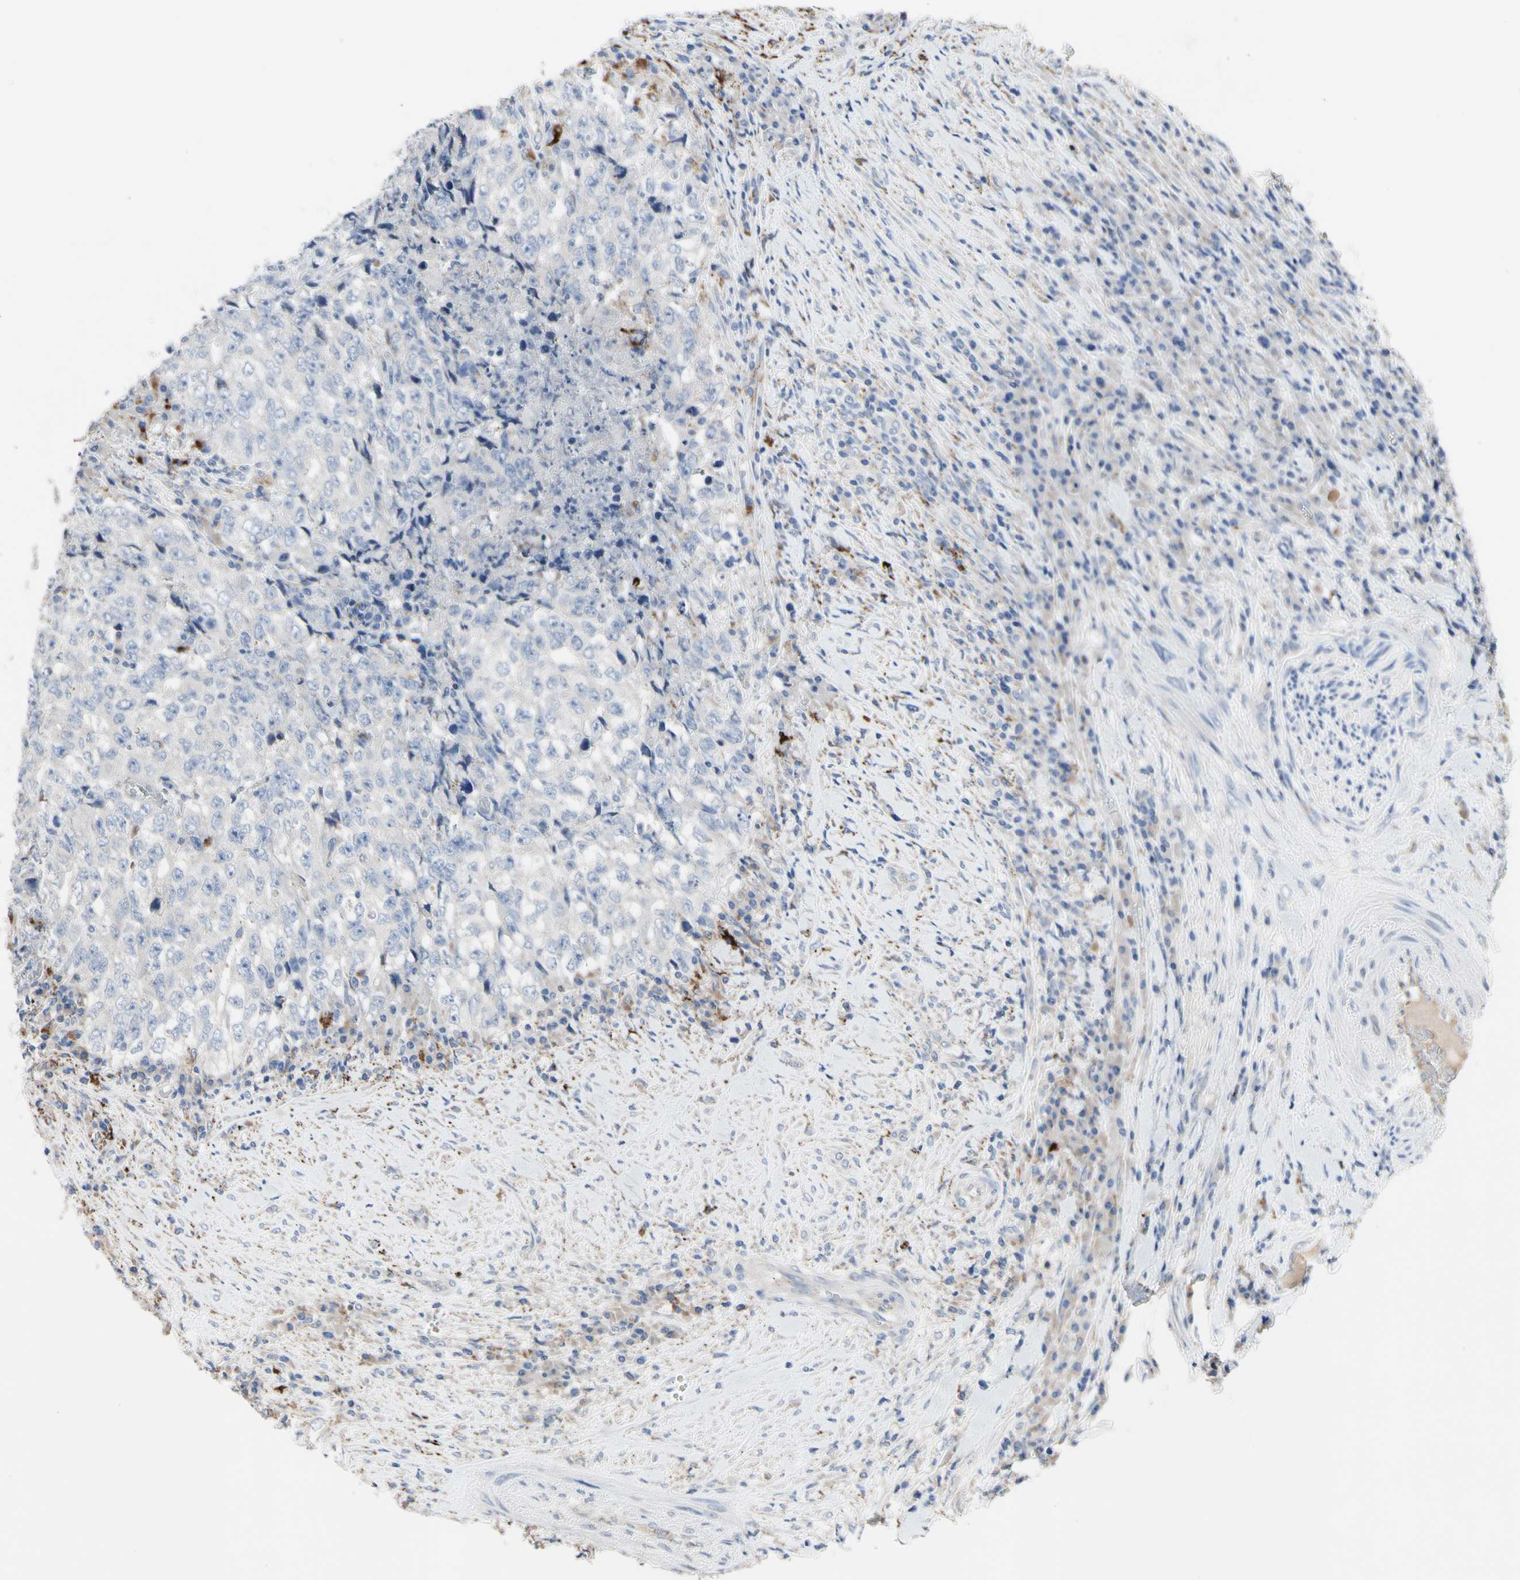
{"staining": {"intensity": "negative", "quantity": "none", "location": "none"}, "tissue": "testis cancer", "cell_type": "Tumor cells", "image_type": "cancer", "snomed": [{"axis": "morphology", "description": "Necrosis, NOS"}, {"axis": "morphology", "description": "Carcinoma, Embryonal, NOS"}, {"axis": "topography", "description": "Testis"}], "caption": "DAB immunohistochemical staining of human testis embryonal carcinoma reveals no significant staining in tumor cells. (DAB immunohistochemistry (IHC) visualized using brightfield microscopy, high magnification).", "gene": "RETSAT", "patient": {"sex": "male", "age": 19}}